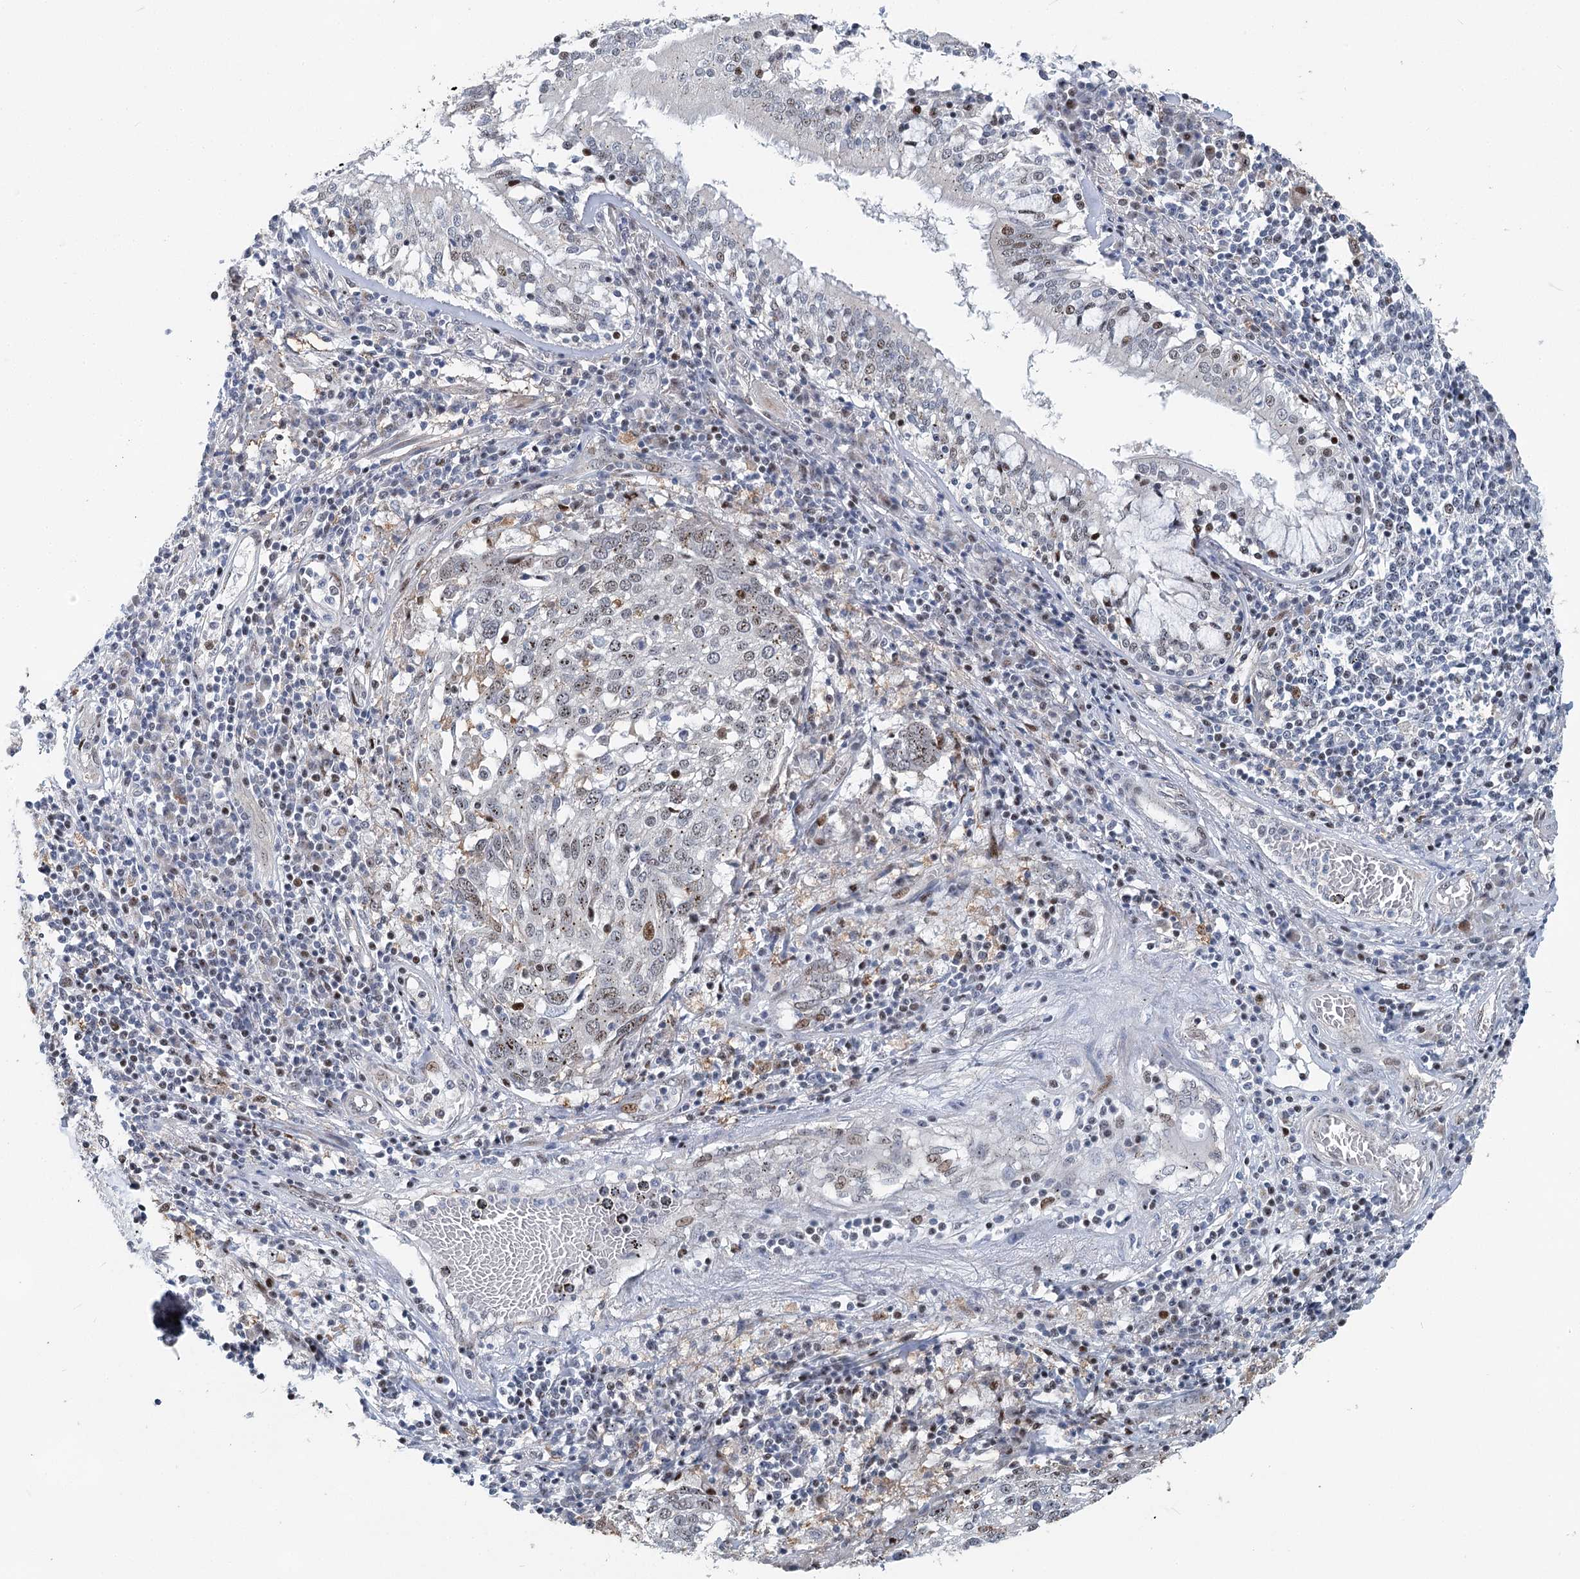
{"staining": {"intensity": "weak", "quantity": "25%-75%", "location": "nuclear"}, "tissue": "lung cancer", "cell_type": "Tumor cells", "image_type": "cancer", "snomed": [{"axis": "morphology", "description": "Squamous cell carcinoma, NOS"}, {"axis": "topography", "description": "Lung"}], "caption": "Tumor cells show weak nuclear positivity in approximately 25%-75% of cells in squamous cell carcinoma (lung).", "gene": "CAMTA1", "patient": {"sex": "male", "age": 65}}